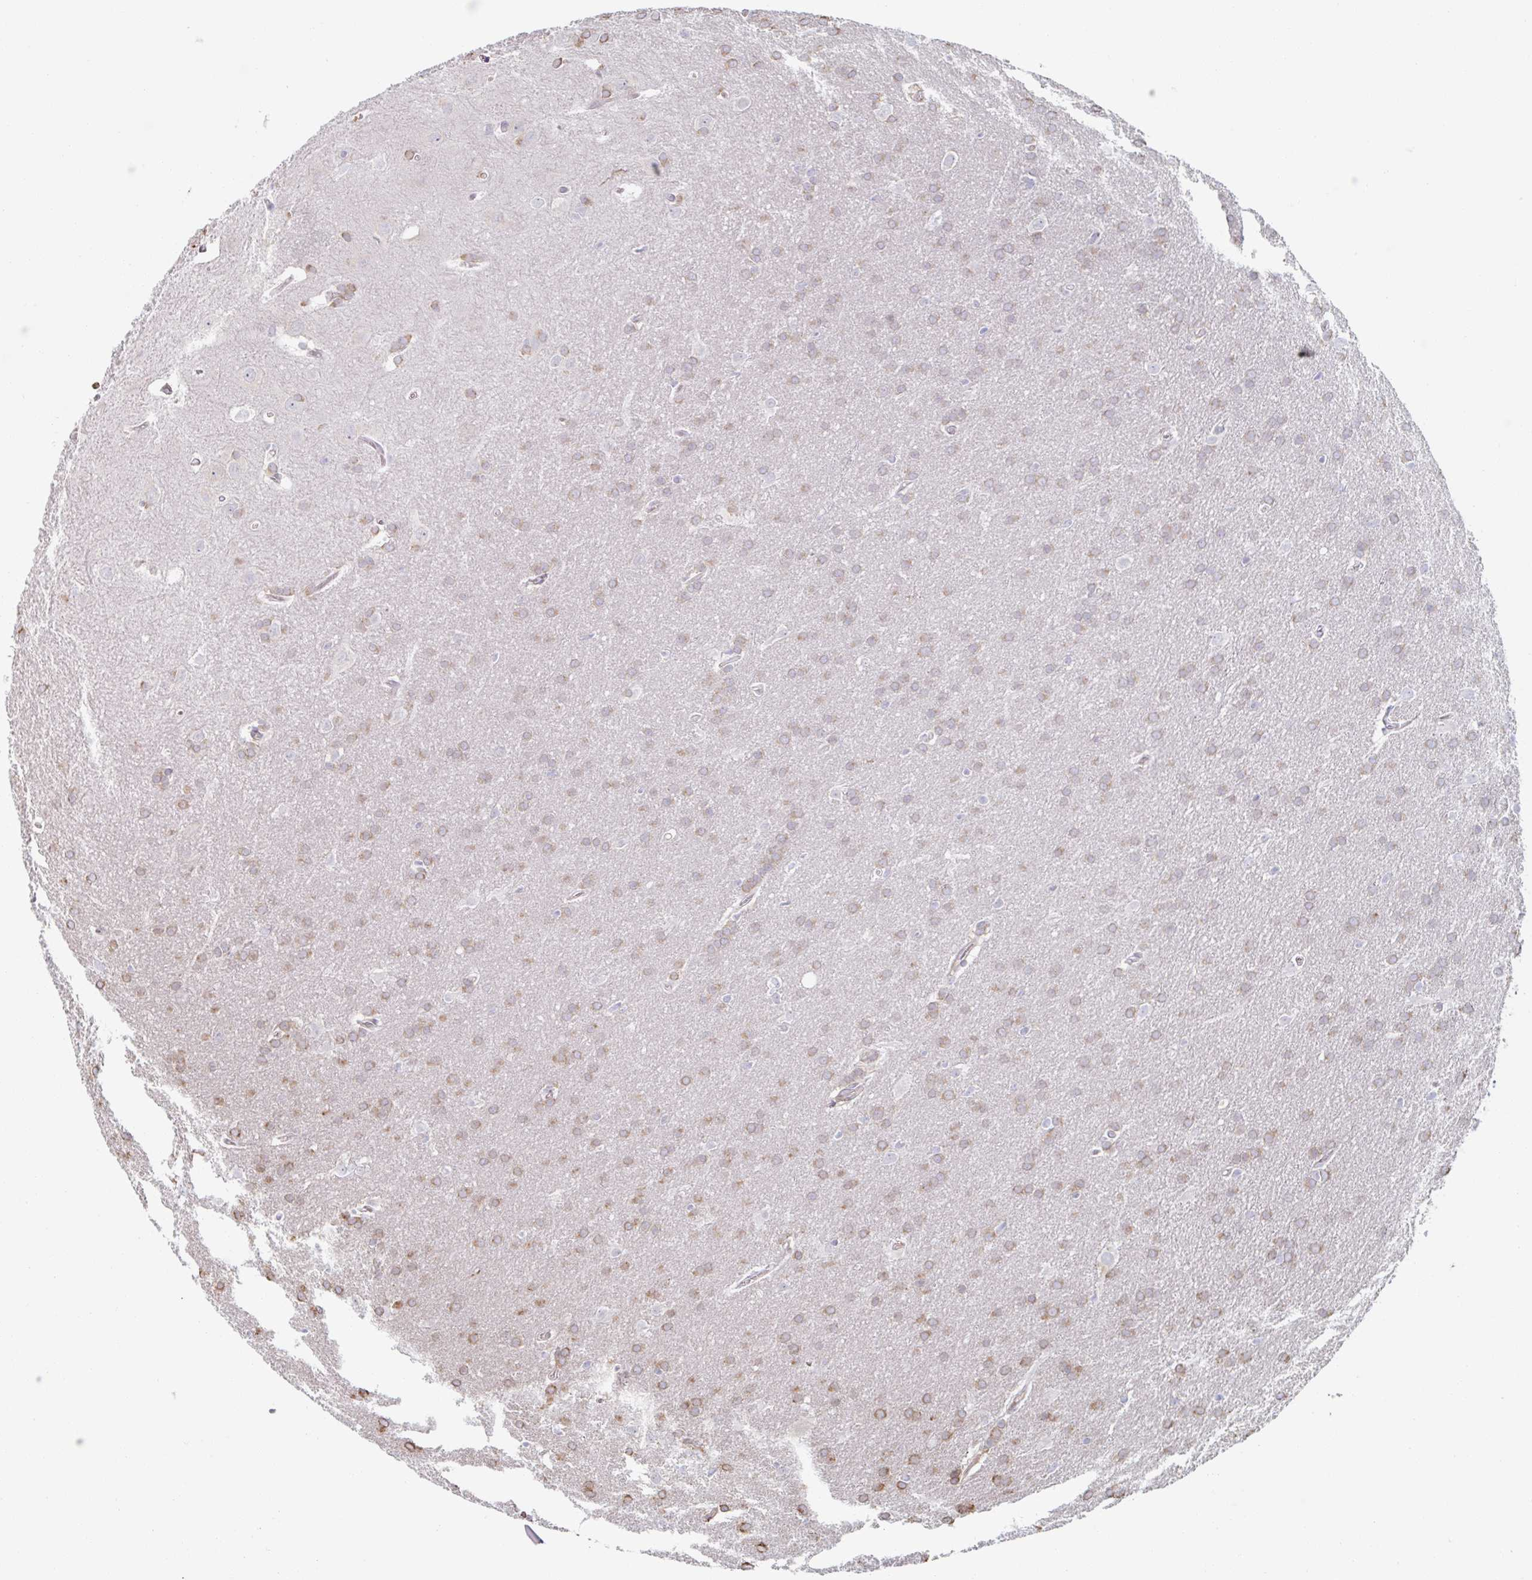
{"staining": {"intensity": "moderate", "quantity": ">75%", "location": "cytoplasmic/membranous"}, "tissue": "glioma", "cell_type": "Tumor cells", "image_type": "cancer", "snomed": [{"axis": "morphology", "description": "Glioma, malignant, Low grade"}, {"axis": "topography", "description": "Brain"}], "caption": "The micrograph reveals staining of glioma, revealing moderate cytoplasmic/membranous protein expression (brown color) within tumor cells. The protein of interest is stained brown, and the nuclei are stained in blue (DAB (3,3'-diaminobenzidine) IHC with brightfield microscopy, high magnification).", "gene": "RAB5IF", "patient": {"sex": "female", "age": 32}}